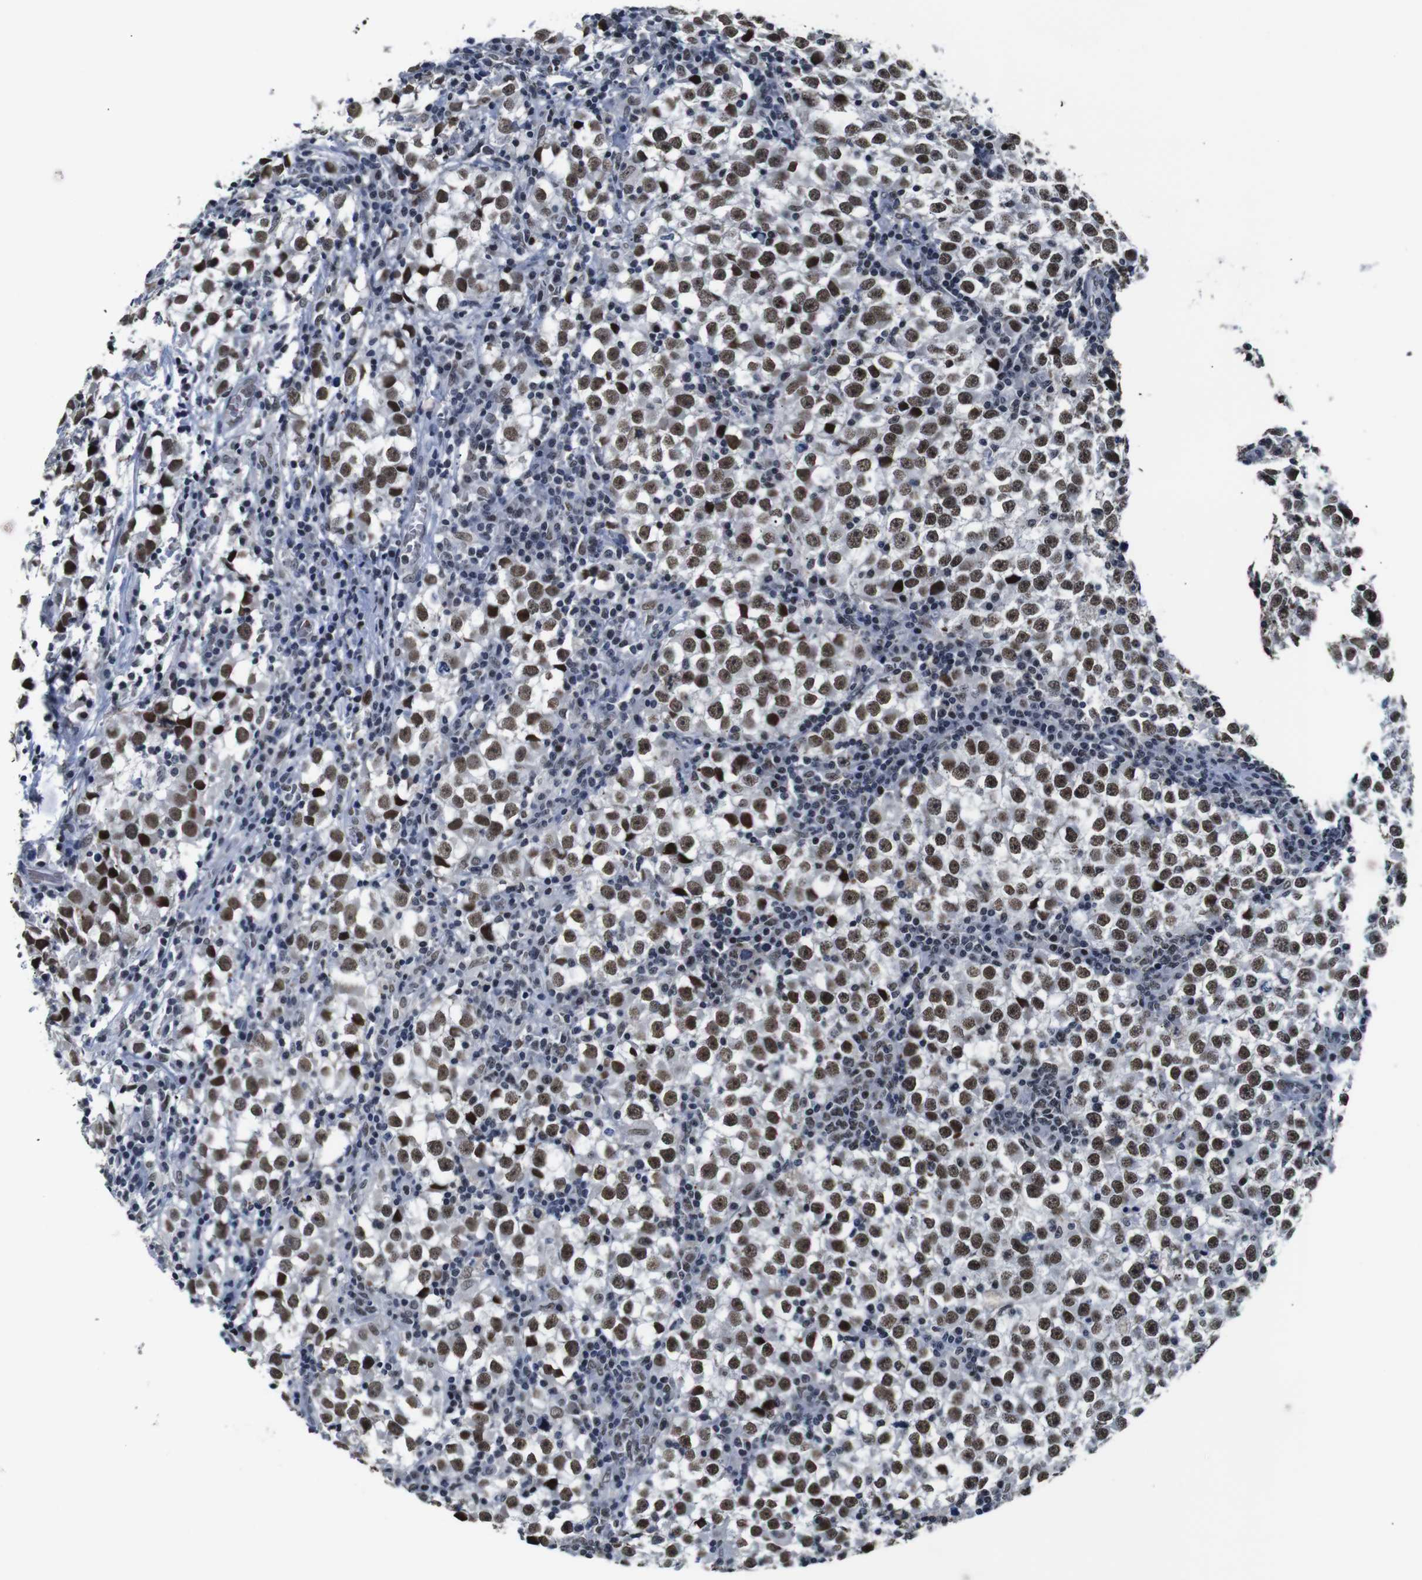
{"staining": {"intensity": "moderate", "quantity": ">75%", "location": "nuclear"}, "tissue": "testis cancer", "cell_type": "Tumor cells", "image_type": "cancer", "snomed": [{"axis": "morphology", "description": "Seminoma, NOS"}, {"axis": "topography", "description": "Testis"}], "caption": "High-power microscopy captured an immunohistochemistry micrograph of testis cancer (seminoma), revealing moderate nuclear expression in approximately >75% of tumor cells.", "gene": "ILDR2", "patient": {"sex": "male", "age": 65}}